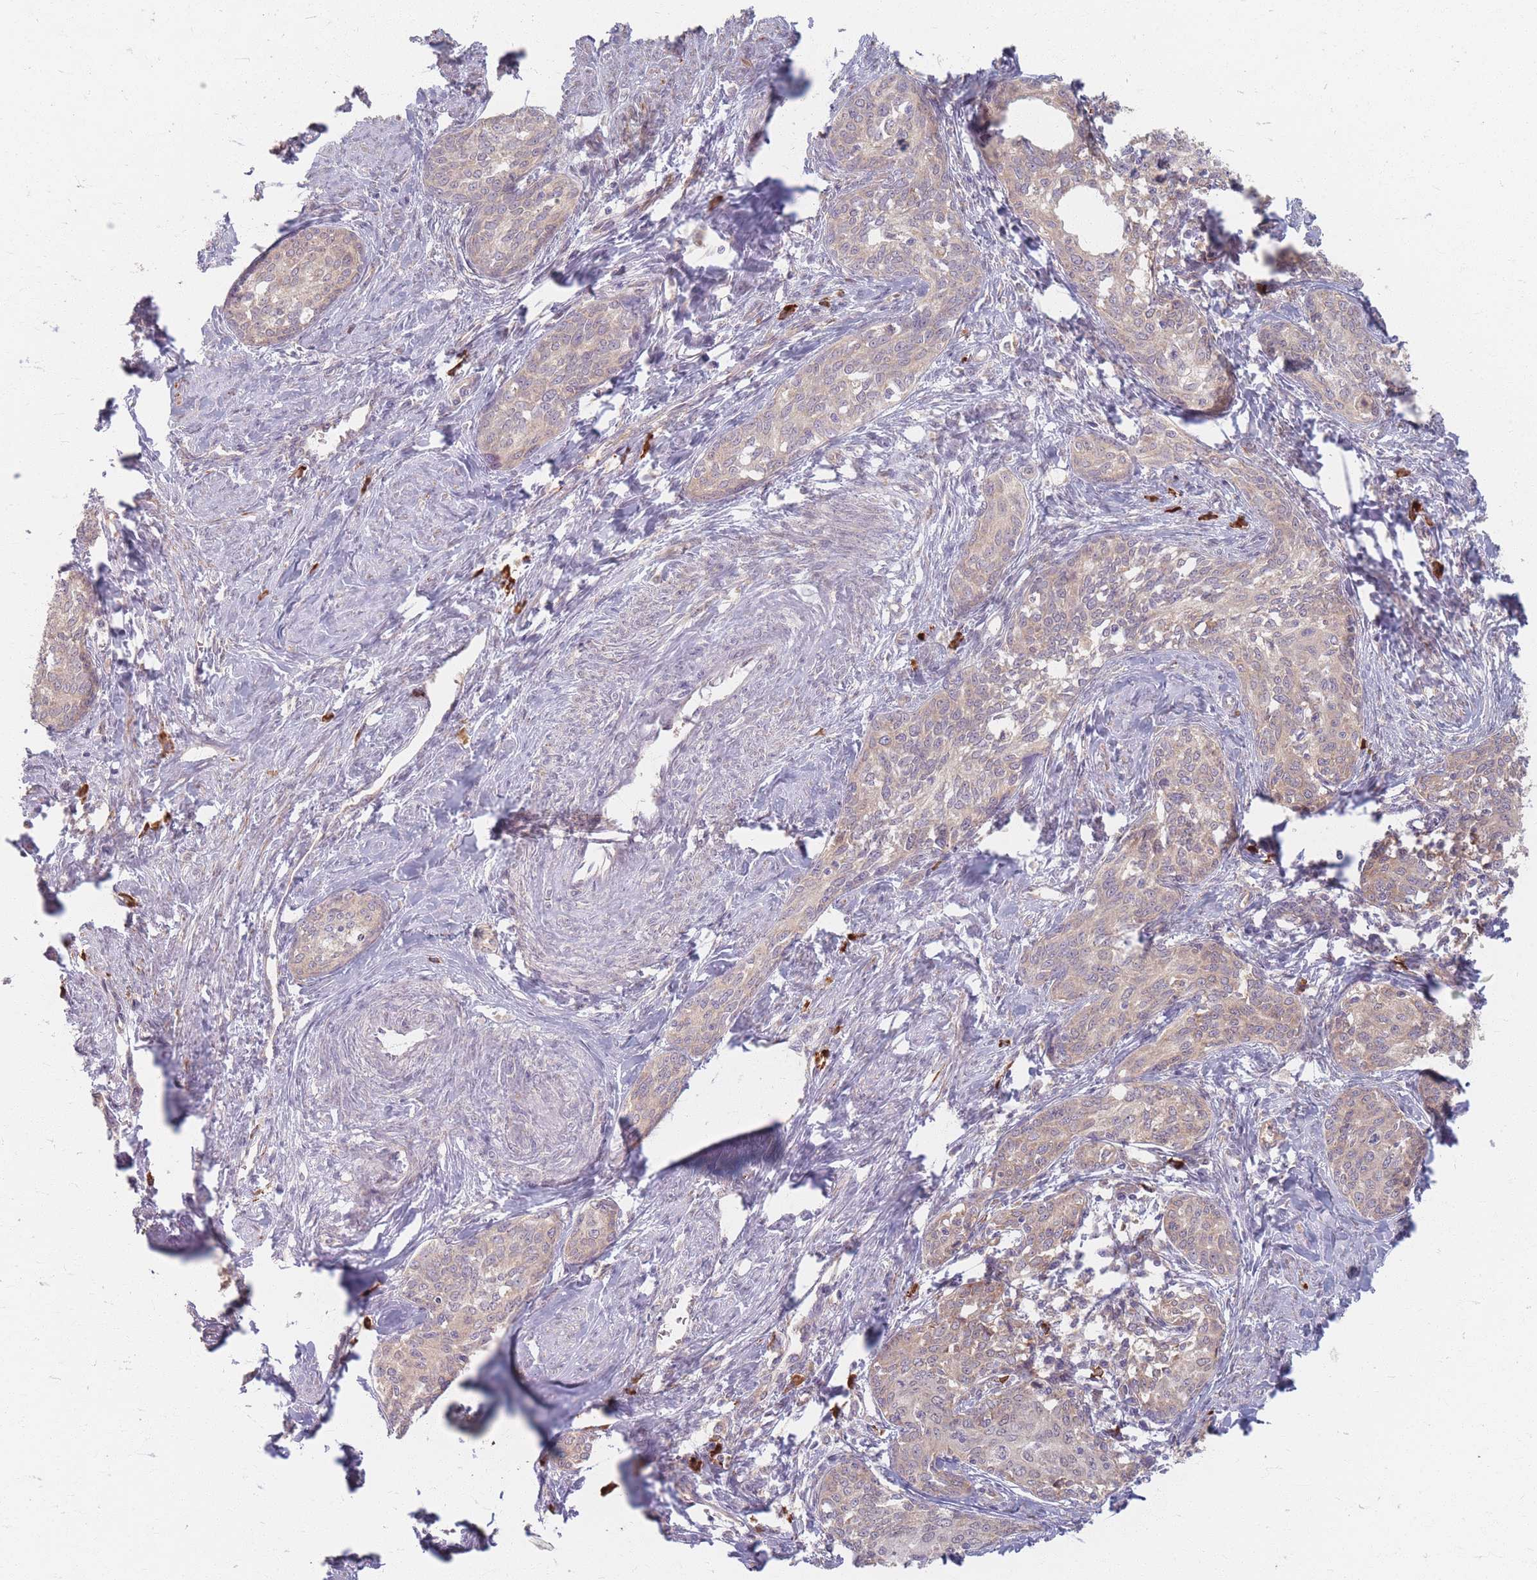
{"staining": {"intensity": "weak", "quantity": "<25%", "location": "cytoplasmic/membranous"}, "tissue": "cervical cancer", "cell_type": "Tumor cells", "image_type": "cancer", "snomed": [{"axis": "morphology", "description": "Squamous cell carcinoma, NOS"}, {"axis": "morphology", "description": "Adenocarcinoma, NOS"}, {"axis": "topography", "description": "Cervix"}], "caption": "Immunohistochemistry (IHC) histopathology image of human cervical cancer (squamous cell carcinoma) stained for a protein (brown), which exhibits no staining in tumor cells.", "gene": "SMIM14", "patient": {"sex": "female", "age": 52}}